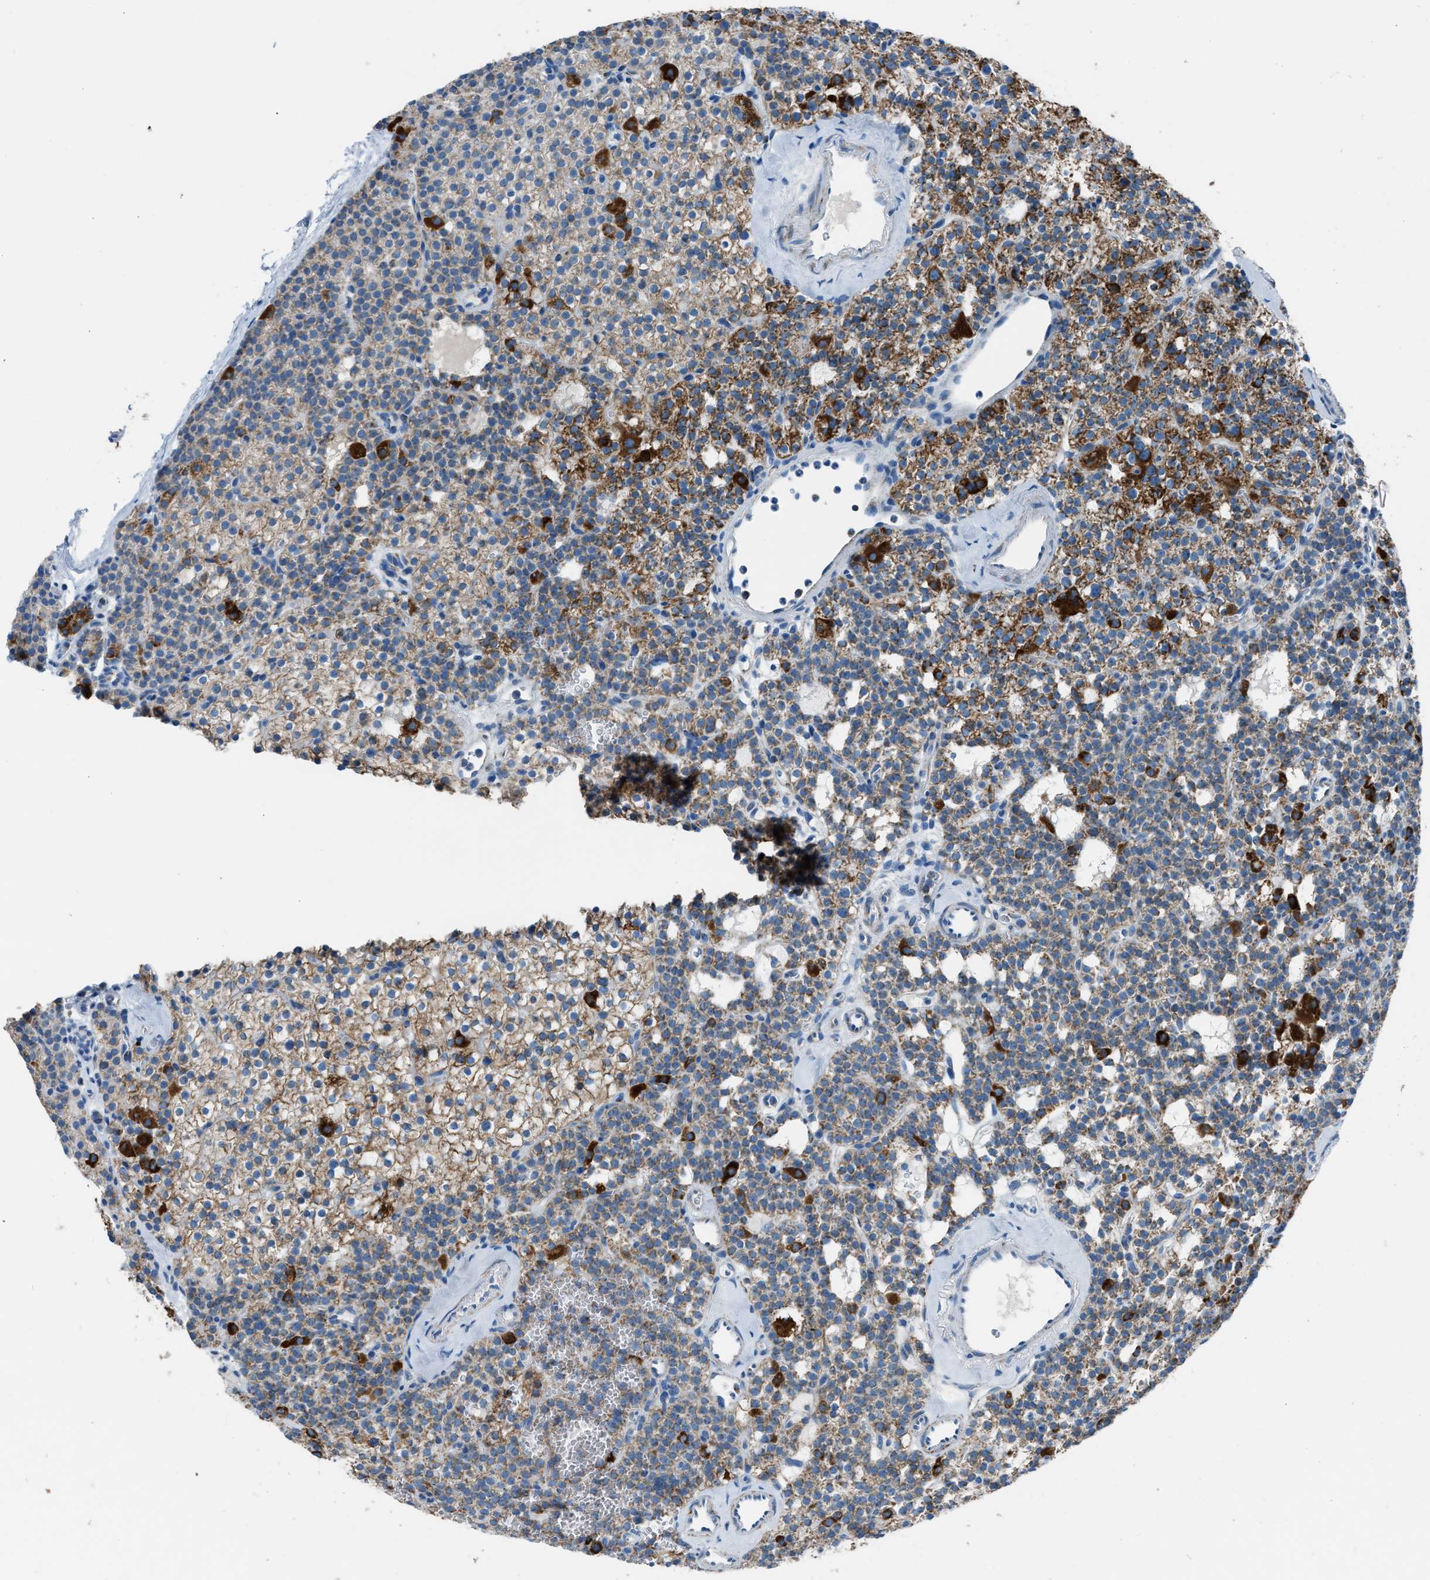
{"staining": {"intensity": "strong", "quantity": ">75%", "location": "cytoplasmic/membranous"}, "tissue": "parathyroid gland", "cell_type": "Glandular cells", "image_type": "normal", "snomed": [{"axis": "morphology", "description": "Normal tissue, NOS"}, {"axis": "morphology", "description": "Adenoma, NOS"}, {"axis": "topography", "description": "Parathyroid gland"}], "caption": "DAB (3,3'-diaminobenzidine) immunohistochemical staining of benign parathyroid gland demonstrates strong cytoplasmic/membranous protein expression in about >75% of glandular cells. (DAB (3,3'-diaminobenzidine) IHC with brightfield microscopy, high magnification).", "gene": "MDH2", "patient": {"sex": "female", "age": 74}}